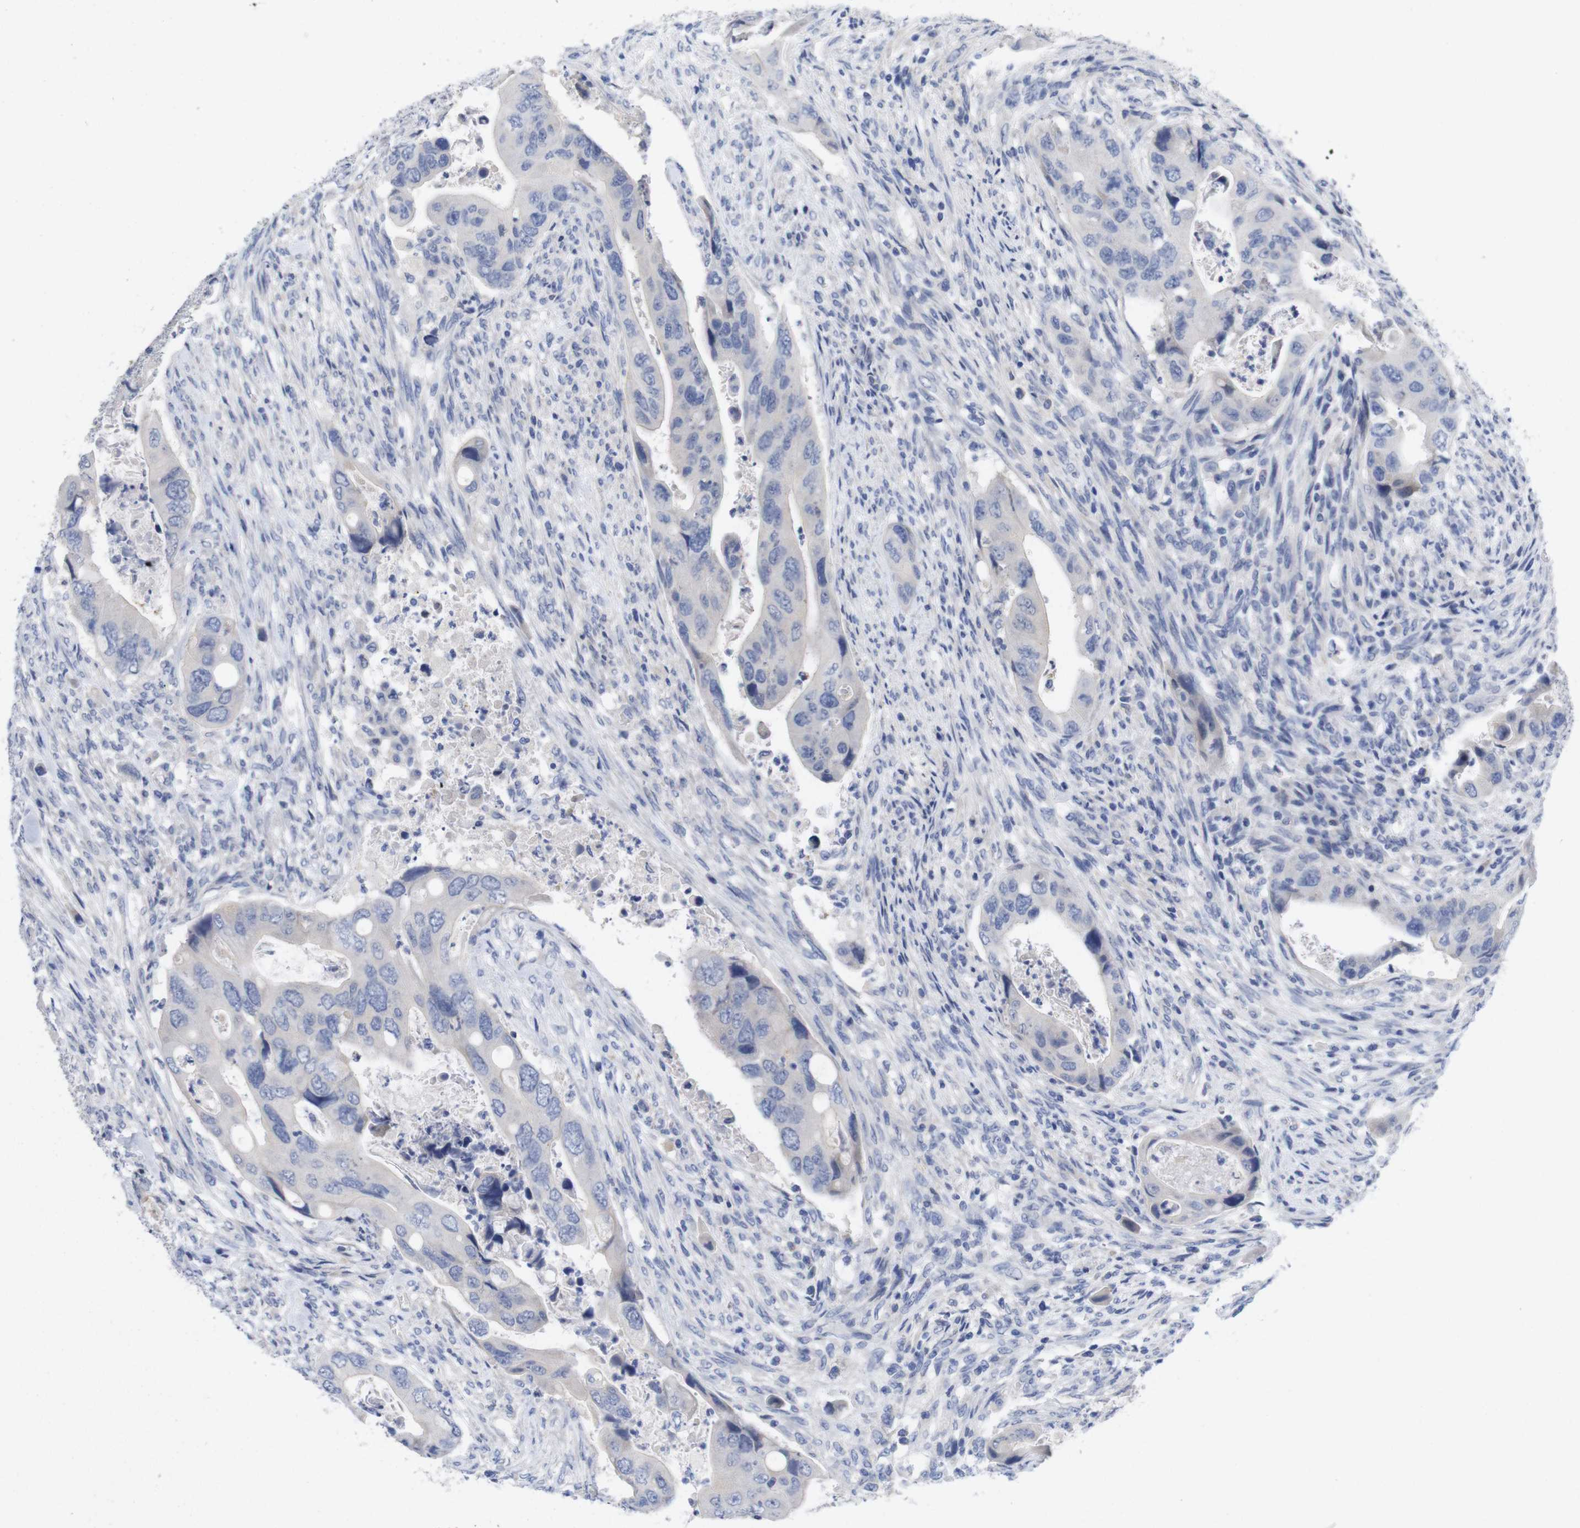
{"staining": {"intensity": "negative", "quantity": "none", "location": "none"}, "tissue": "colorectal cancer", "cell_type": "Tumor cells", "image_type": "cancer", "snomed": [{"axis": "morphology", "description": "Adenocarcinoma, NOS"}, {"axis": "topography", "description": "Rectum"}], "caption": "DAB immunohistochemical staining of adenocarcinoma (colorectal) displays no significant staining in tumor cells.", "gene": "TNNI3", "patient": {"sex": "female", "age": 57}}